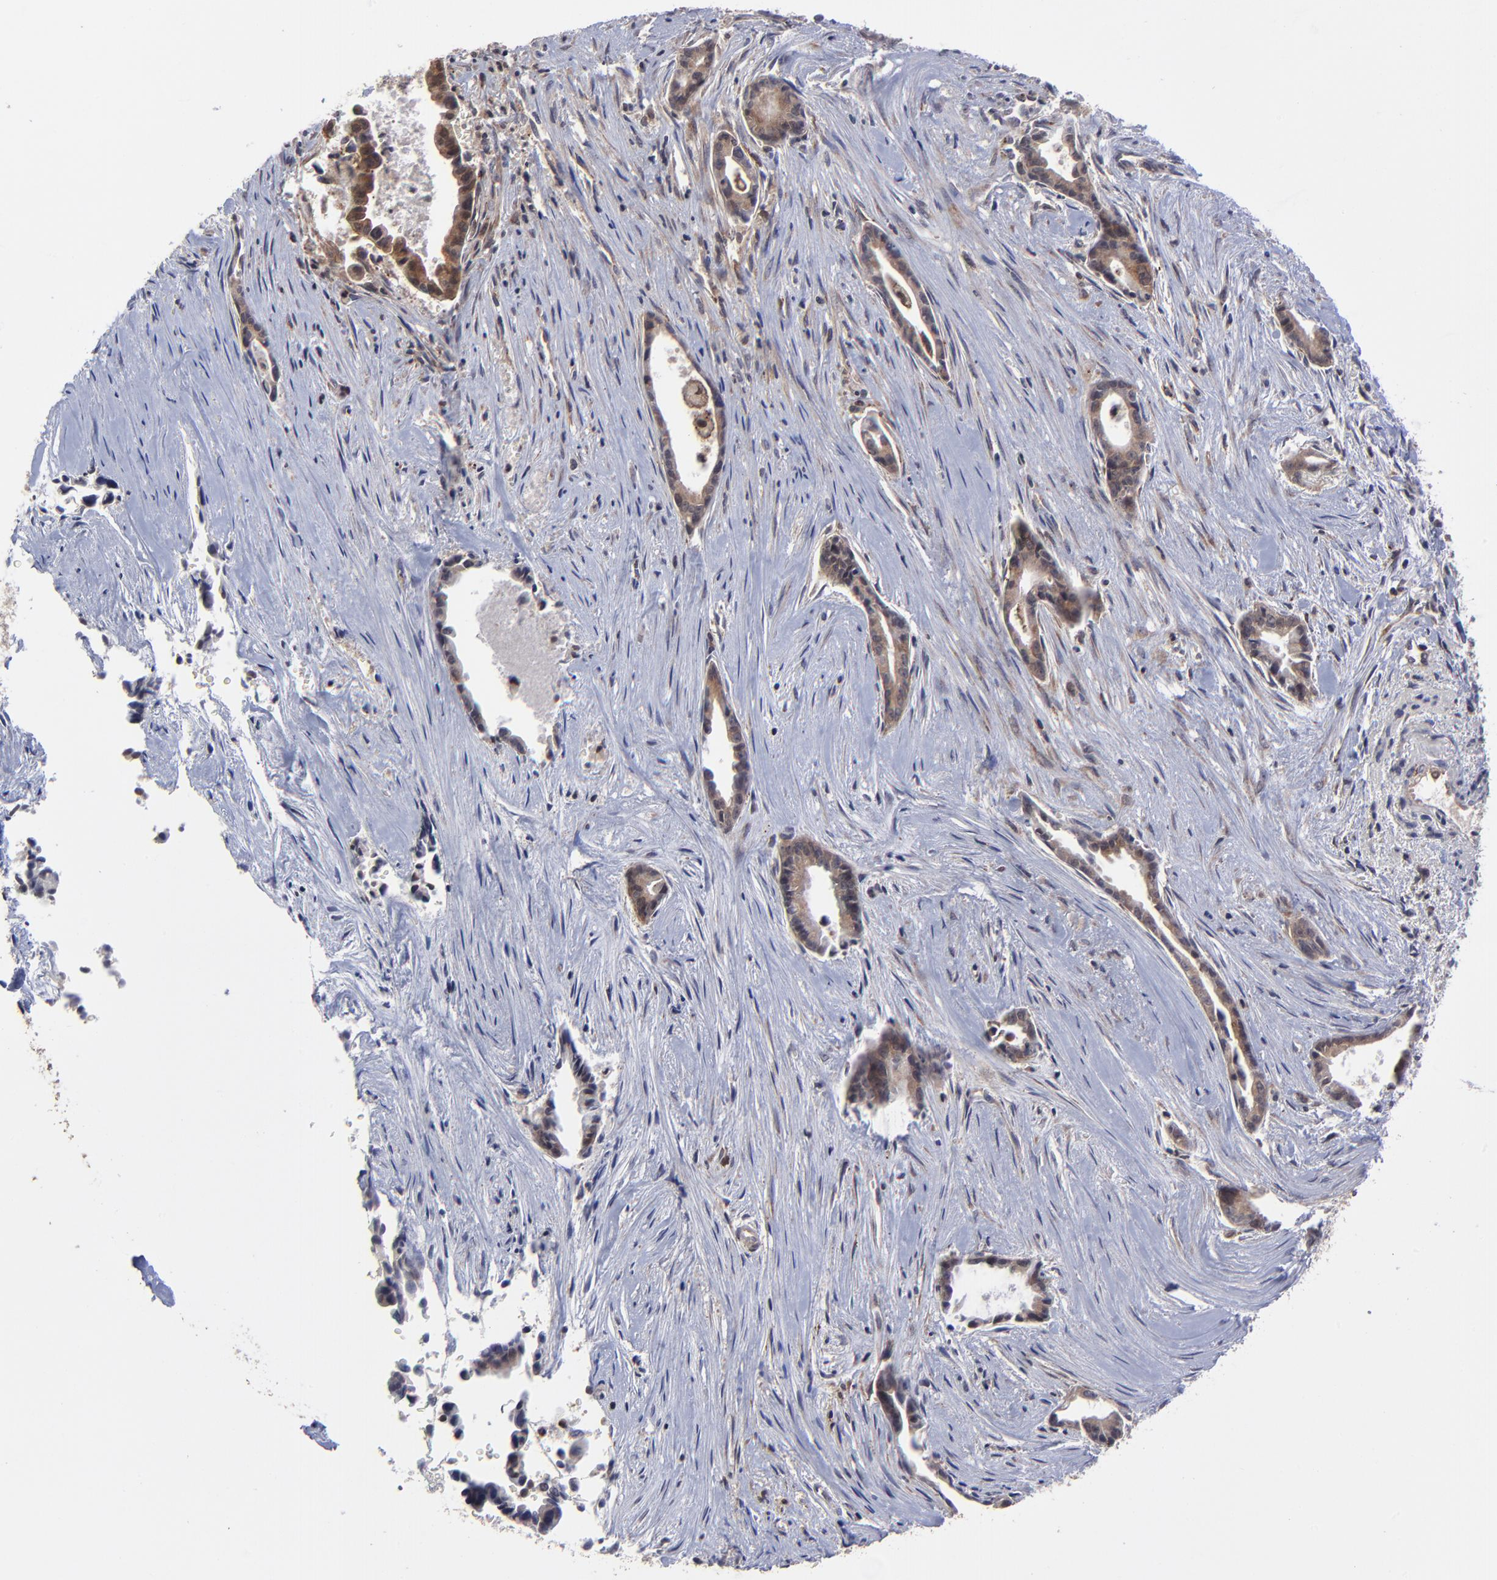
{"staining": {"intensity": "moderate", "quantity": "25%-75%", "location": "cytoplasmic/membranous"}, "tissue": "liver cancer", "cell_type": "Tumor cells", "image_type": "cancer", "snomed": [{"axis": "morphology", "description": "Cholangiocarcinoma"}, {"axis": "topography", "description": "Liver"}], "caption": "Protein staining by immunohistochemistry demonstrates moderate cytoplasmic/membranous expression in about 25%-75% of tumor cells in liver cancer (cholangiocarcinoma).", "gene": "UBE2L6", "patient": {"sex": "female", "age": 55}}